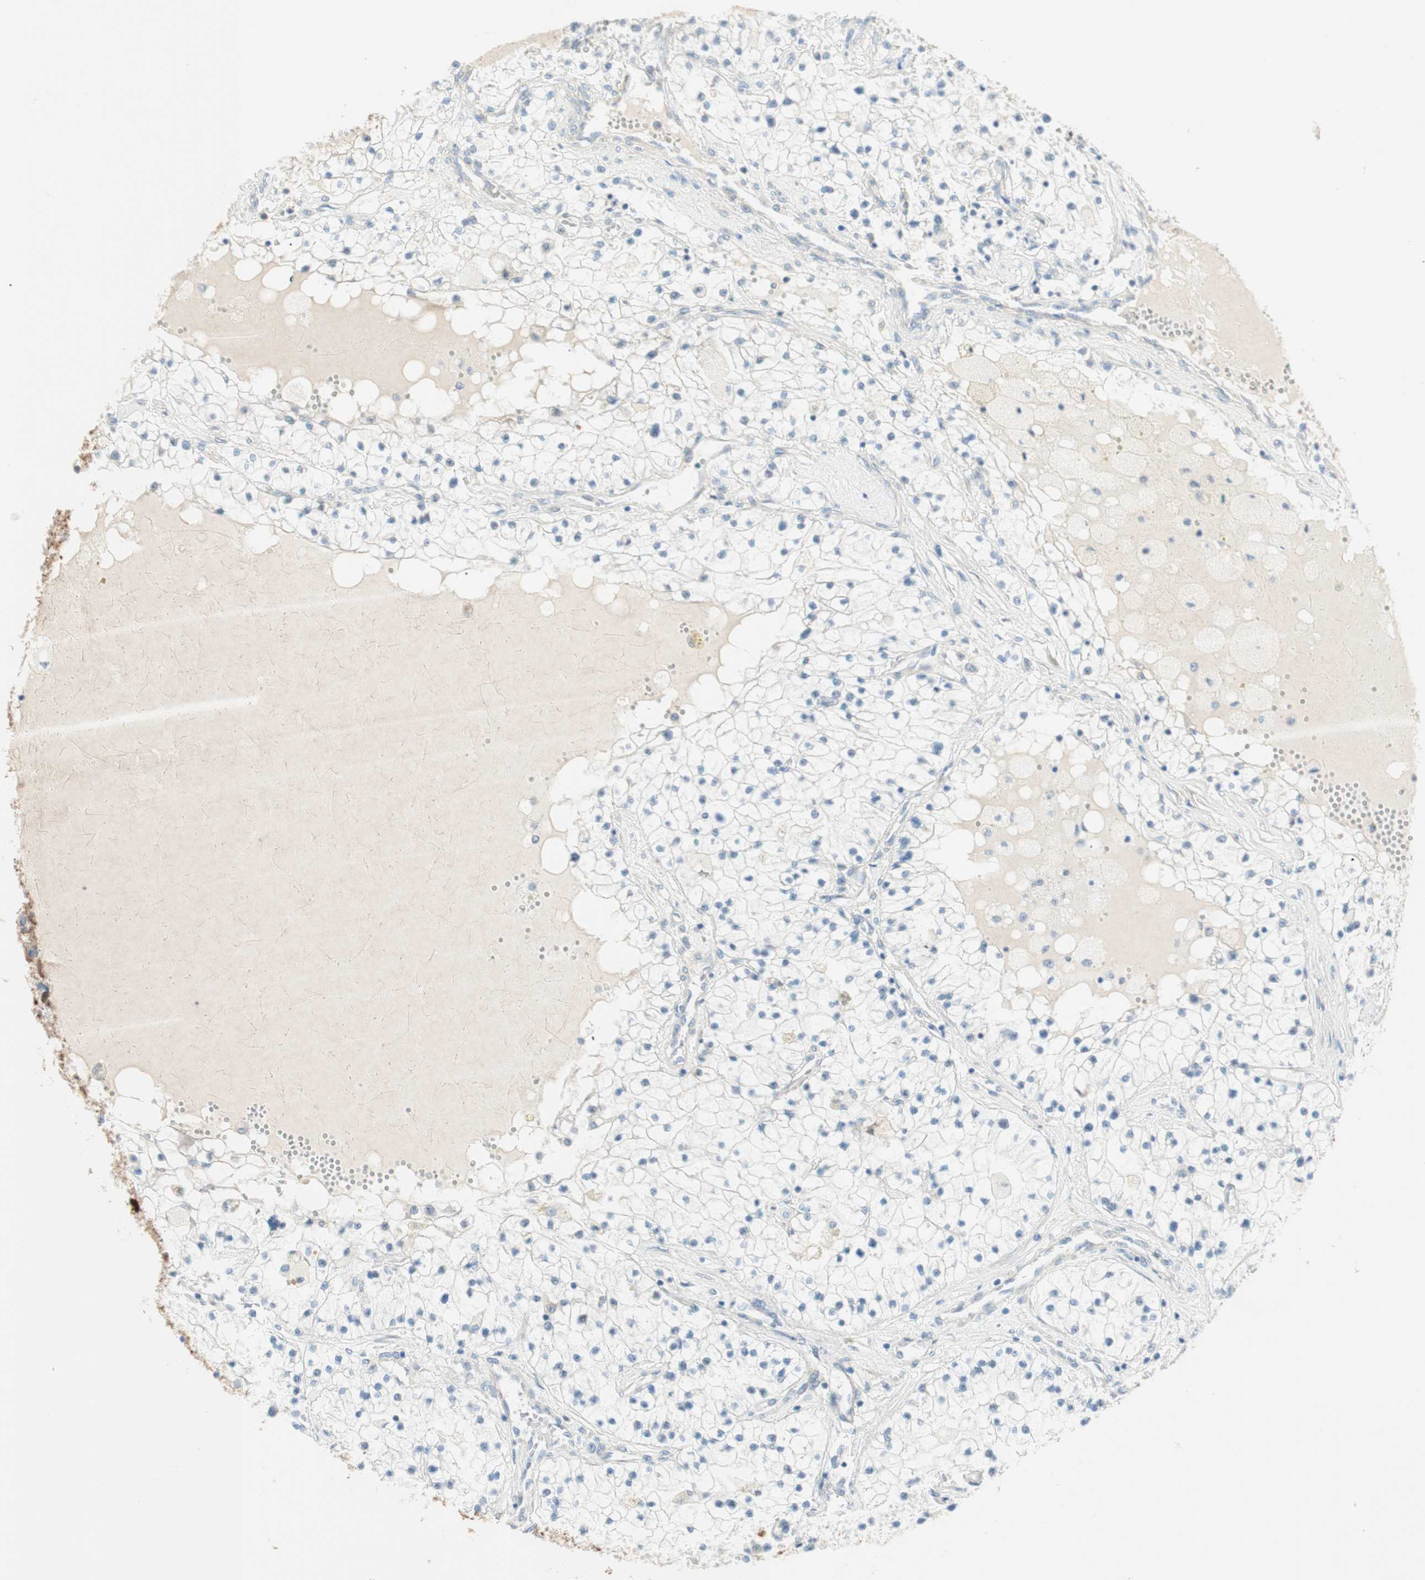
{"staining": {"intensity": "negative", "quantity": "none", "location": "none"}, "tissue": "renal cancer", "cell_type": "Tumor cells", "image_type": "cancer", "snomed": [{"axis": "morphology", "description": "Adenocarcinoma, NOS"}, {"axis": "topography", "description": "Kidney"}], "caption": "High power microscopy image of an immunohistochemistry (IHC) photomicrograph of adenocarcinoma (renal), revealing no significant staining in tumor cells.", "gene": "CDK3", "patient": {"sex": "male", "age": 68}}